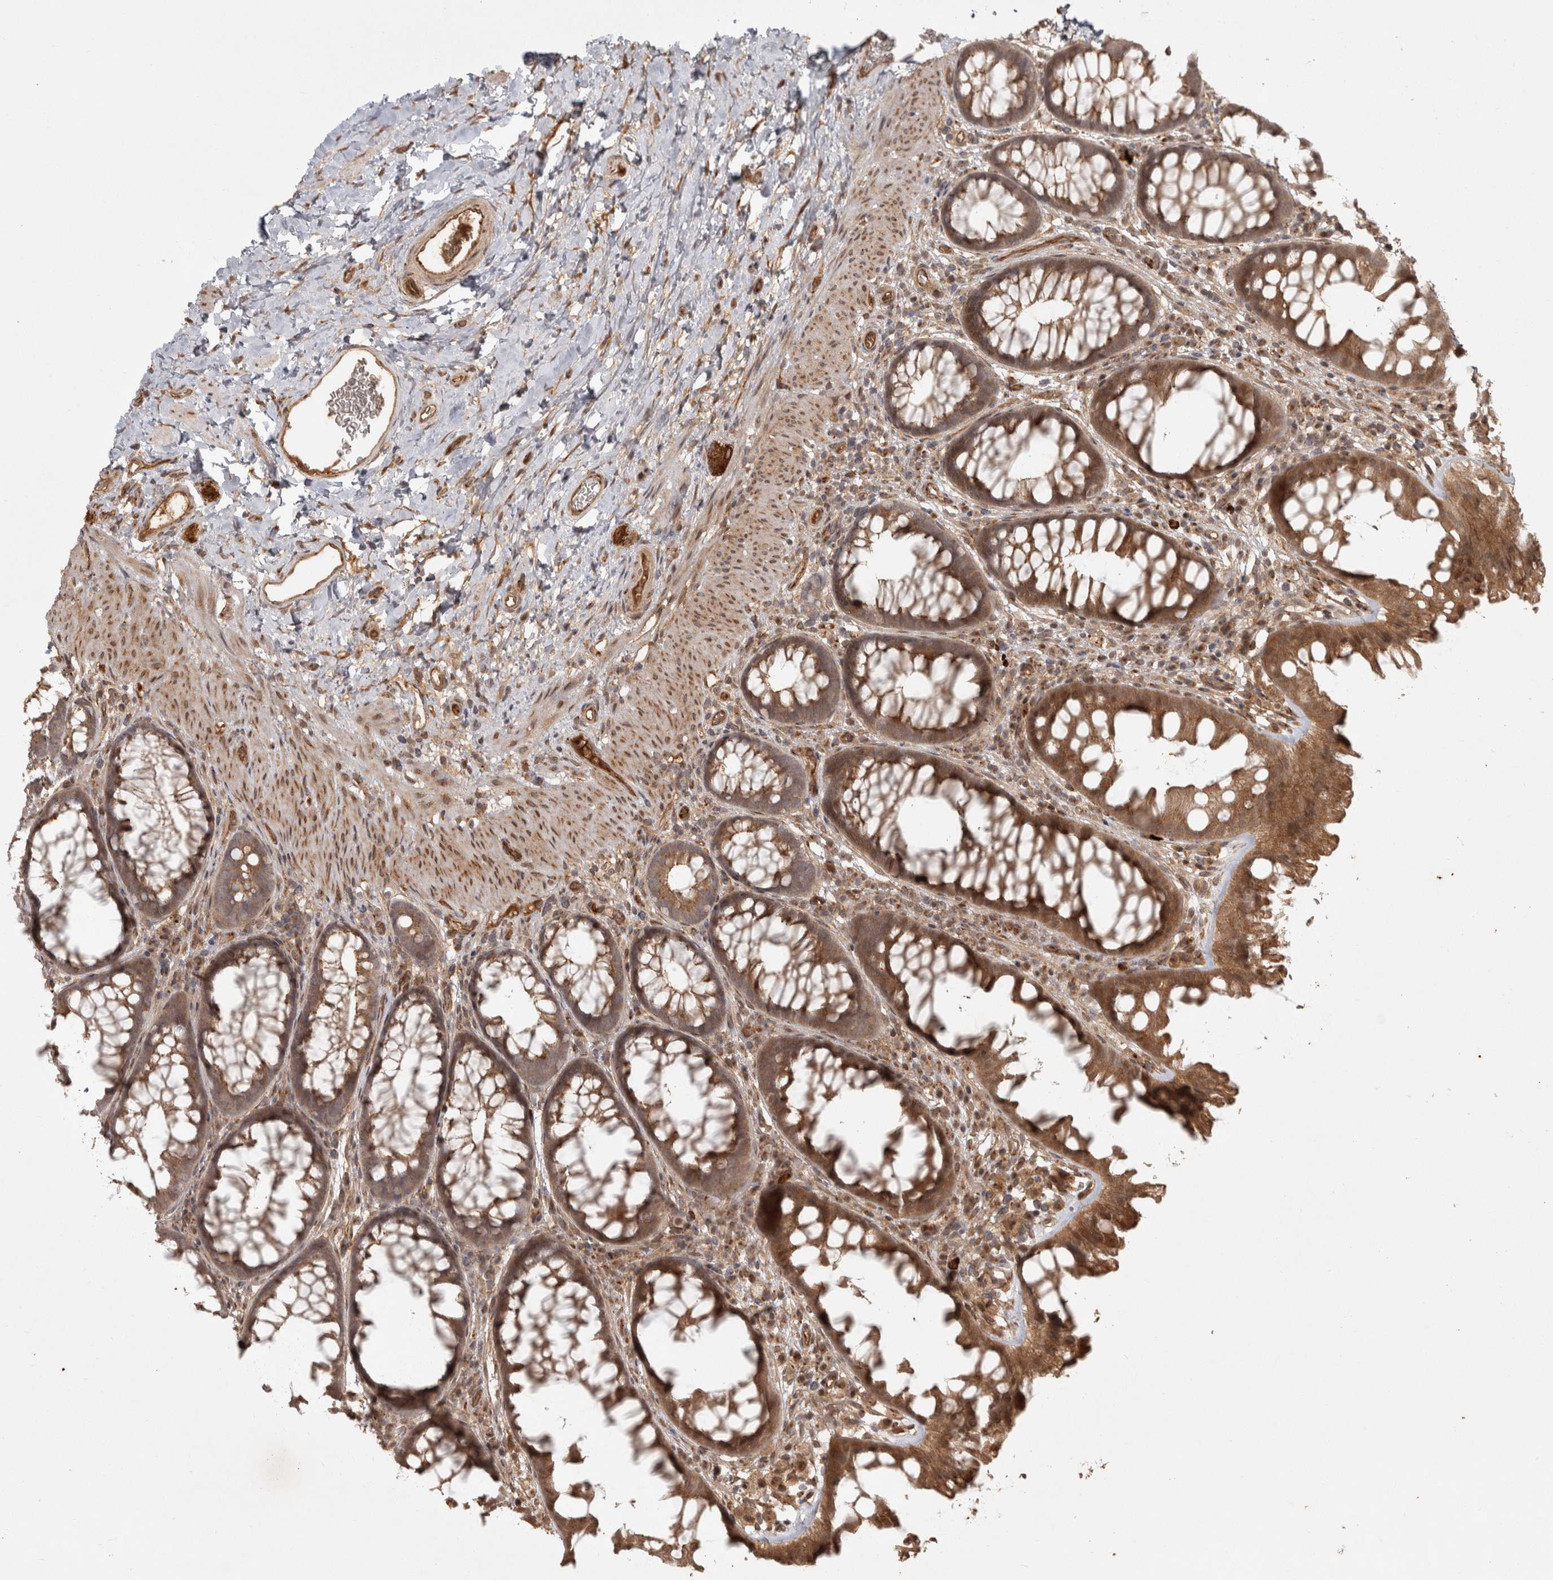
{"staining": {"intensity": "moderate", "quantity": ">75%", "location": "cytoplasmic/membranous"}, "tissue": "colon", "cell_type": "Endothelial cells", "image_type": "normal", "snomed": [{"axis": "morphology", "description": "Normal tissue, NOS"}, {"axis": "topography", "description": "Colon"}], "caption": "Immunohistochemistry staining of normal colon, which reveals medium levels of moderate cytoplasmic/membranous staining in approximately >75% of endothelial cells indicating moderate cytoplasmic/membranous protein staining. The staining was performed using DAB (3,3'-diaminobenzidine) (brown) for protein detection and nuclei were counterstained in hematoxylin (blue).", "gene": "CAMSAP2", "patient": {"sex": "female", "age": 62}}